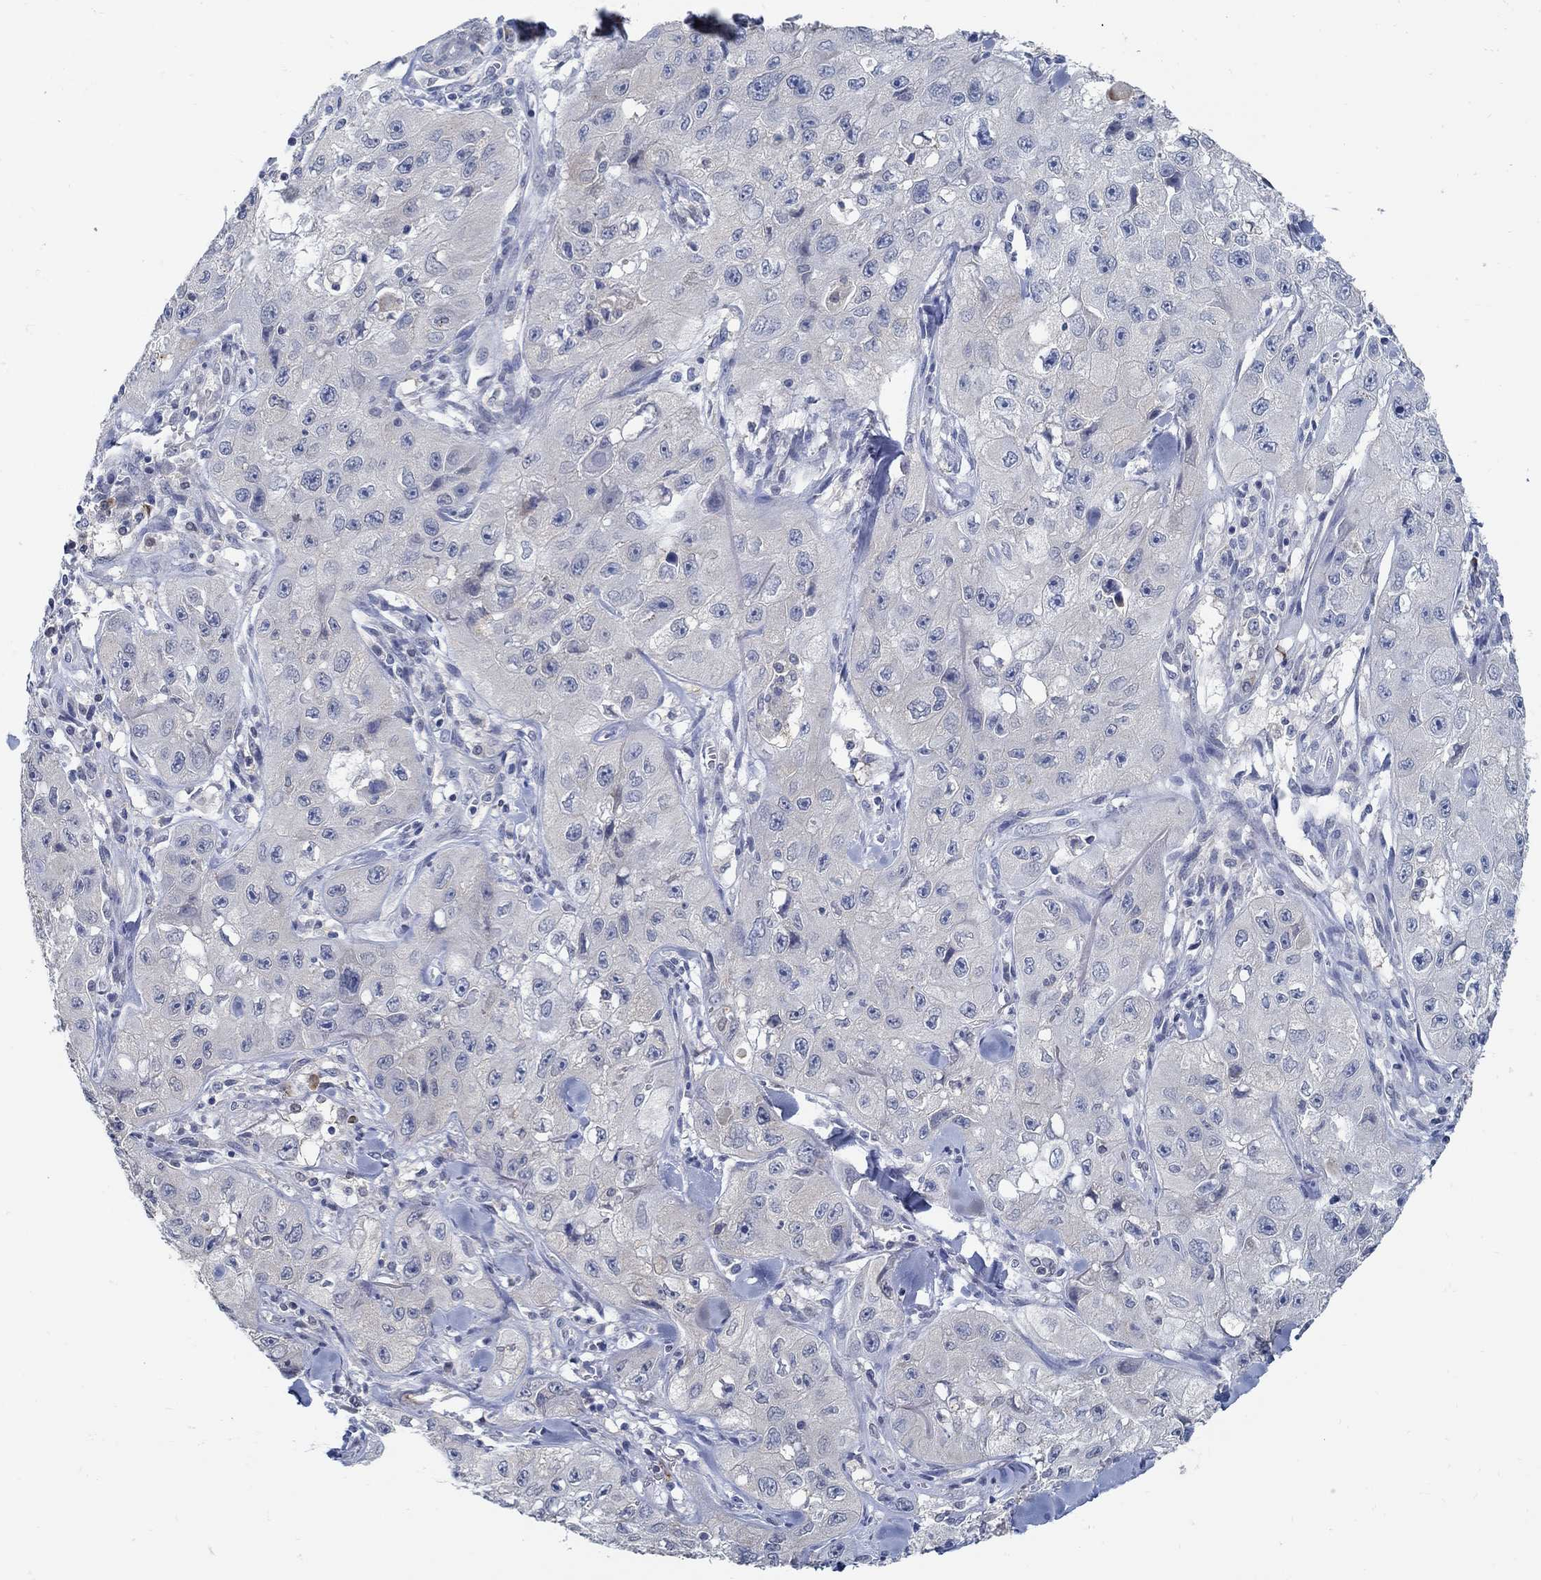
{"staining": {"intensity": "negative", "quantity": "none", "location": "none"}, "tissue": "skin cancer", "cell_type": "Tumor cells", "image_type": "cancer", "snomed": [{"axis": "morphology", "description": "Squamous cell carcinoma, NOS"}, {"axis": "topography", "description": "Skin"}, {"axis": "topography", "description": "Subcutis"}], "caption": "Skin squamous cell carcinoma was stained to show a protein in brown. There is no significant staining in tumor cells.", "gene": "PCDH11X", "patient": {"sex": "male", "age": 73}}